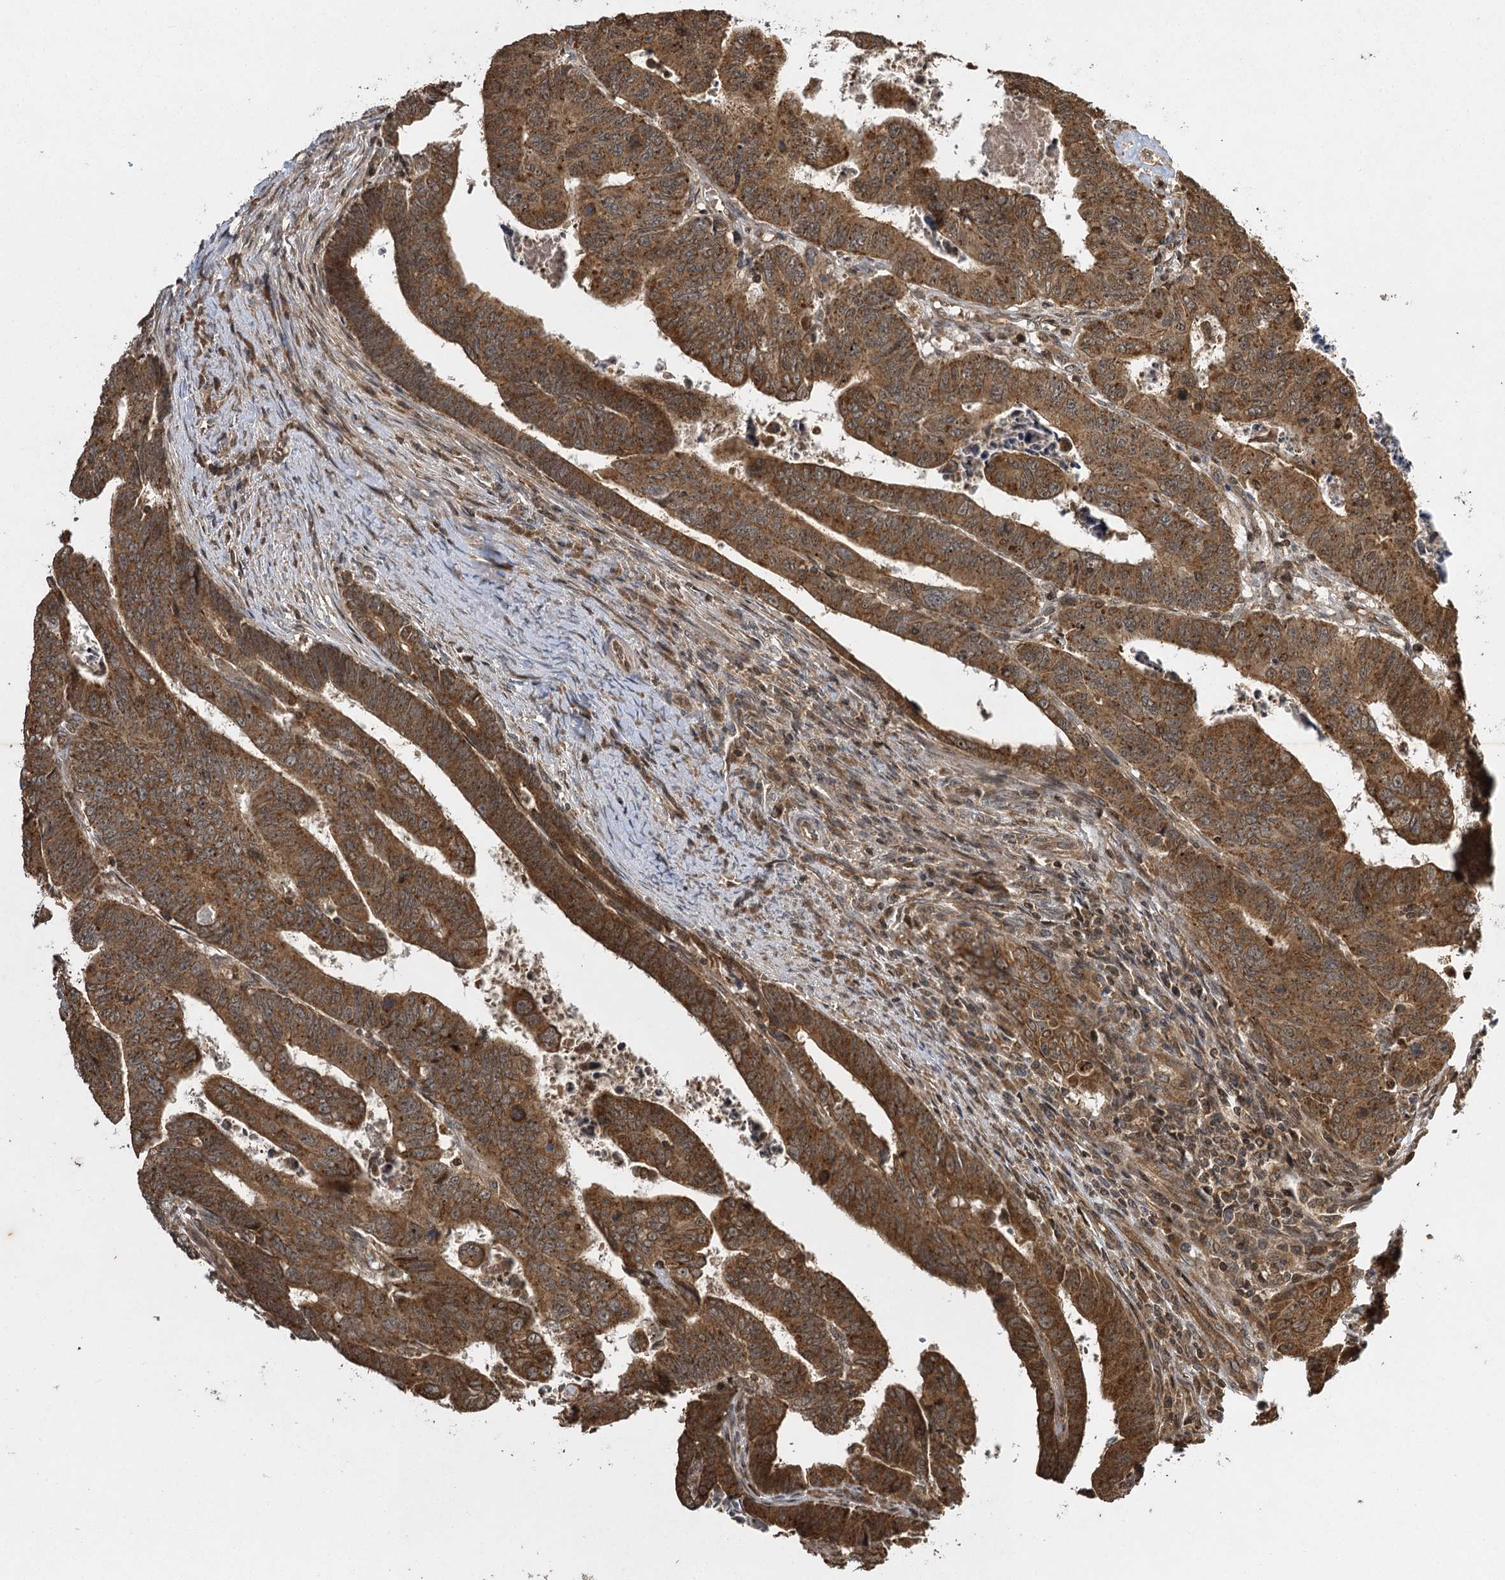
{"staining": {"intensity": "strong", "quantity": ">75%", "location": "cytoplasmic/membranous"}, "tissue": "colorectal cancer", "cell_type": "Tumor cells", "image_type": "cancer", "snomed": [{"axis": "morphology", "description": "Normal tissue, NOS"}, {"axis": "morphology", "description": "Adenocarcinoma, NOS"}, {"axis": "topography", "description": "Rectum"}], "caption": "A histopathology image of human colorectal adenocarcinoma stained for a protein reveals strong cytoplasmic/membranous brown staining in tumor cells.", "gene": "IL11RA", "patient": {"sex": "female", "age": 65}}